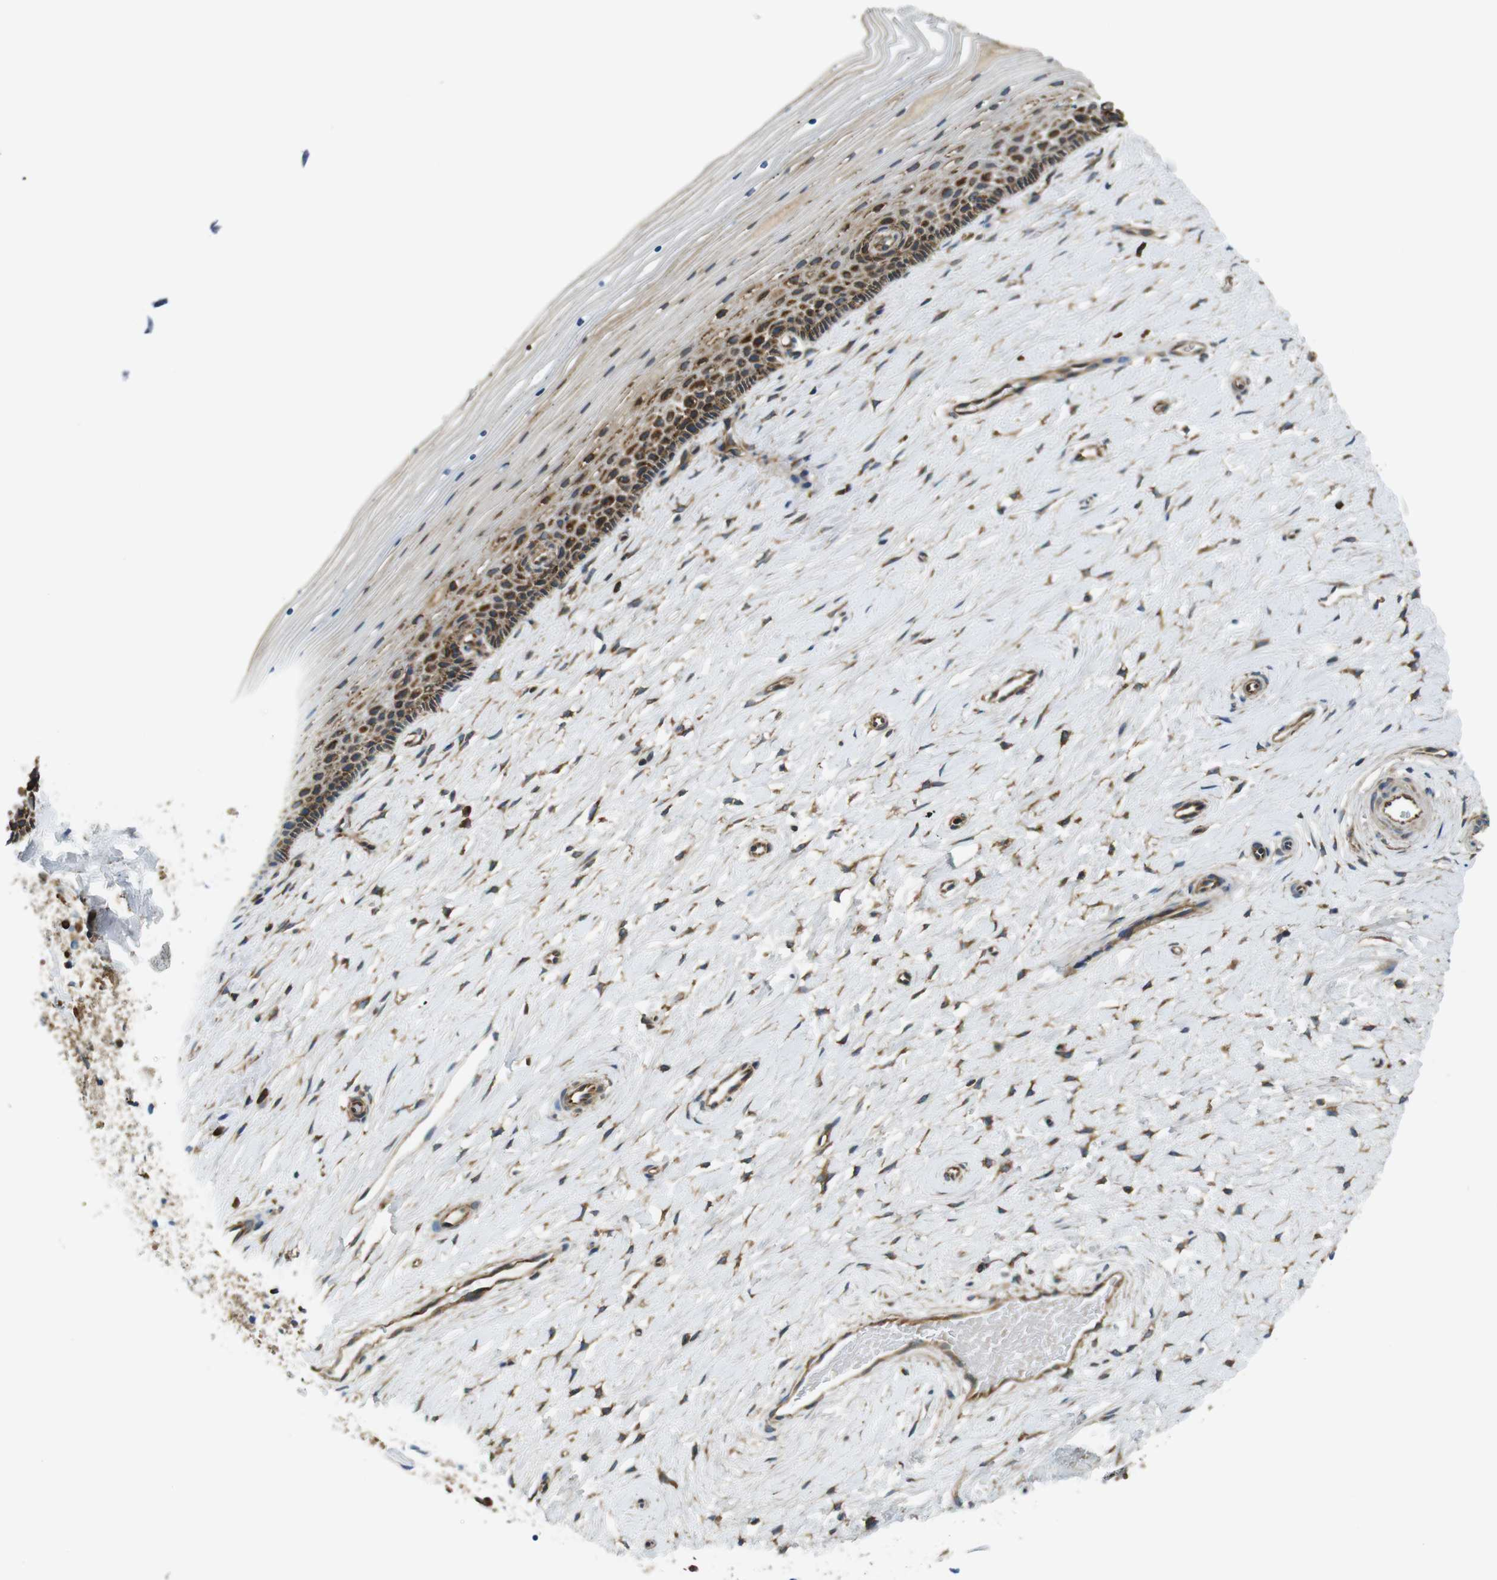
{"staining": {"intensity": "moderate", "quantity": ">75%", "location": "cytoplasmic/membranous"}, "tissue": "cervix", "cell_type": "Glandular cells", "image_type": "normal", "snomed": [{"axis": "morphology", "description": "Normal tissue, NOS"}, {"axis": "topography", "description": "Cervix"}], "caption": "High-power microscopy captured an immunohistochemistry image of normal cervix, revealing moderate cytoplasmic/membranous expression in about >75% of glandular cells. (brown staining indicates protein expression, while blue staining denotes nuclei).", "gene": "TSC1", "patient": {"sex": "female", "age": 39}}